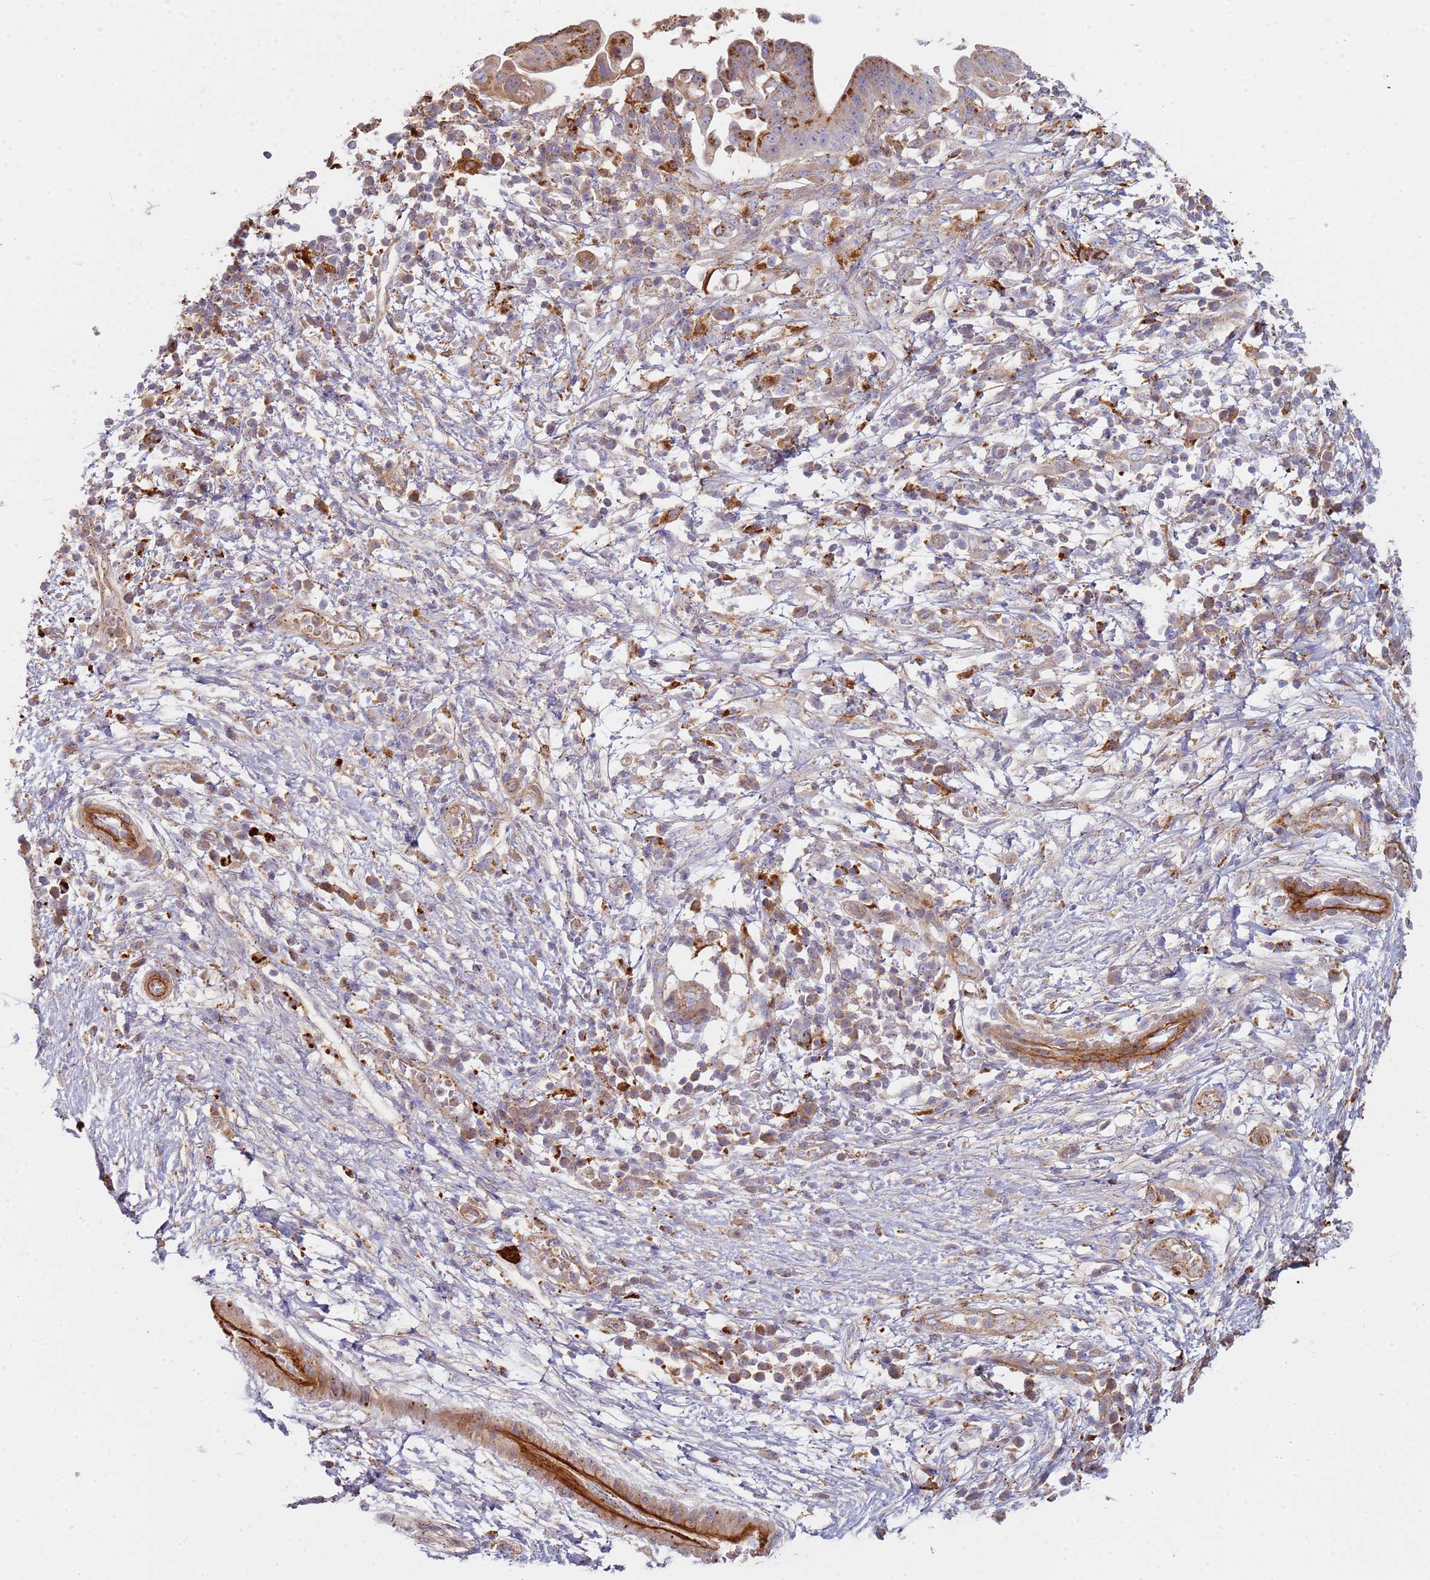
{"staining": {"intensity": "moderate", "quantity": ">75%", "location": "cytoplasmic/membranous"}, "tissue": "pancreatic cancer", "cell_type": "Tumor cells", "image_type": "cancer", "snomed": [{"axis": "morphology", "description": "Adenocarcinoma, NOS"}, {"axis": "topography", "description": "Pancreas"}], "caption": "This image shows immunohistochemistry staining of adenocarcinoma (pancreatic), with medium moderate cytoplasmic/membranous staining in about >75% of tumor cells.", "gene": "TMEM229B", "patient": {"sex": "male", "age": 68}}